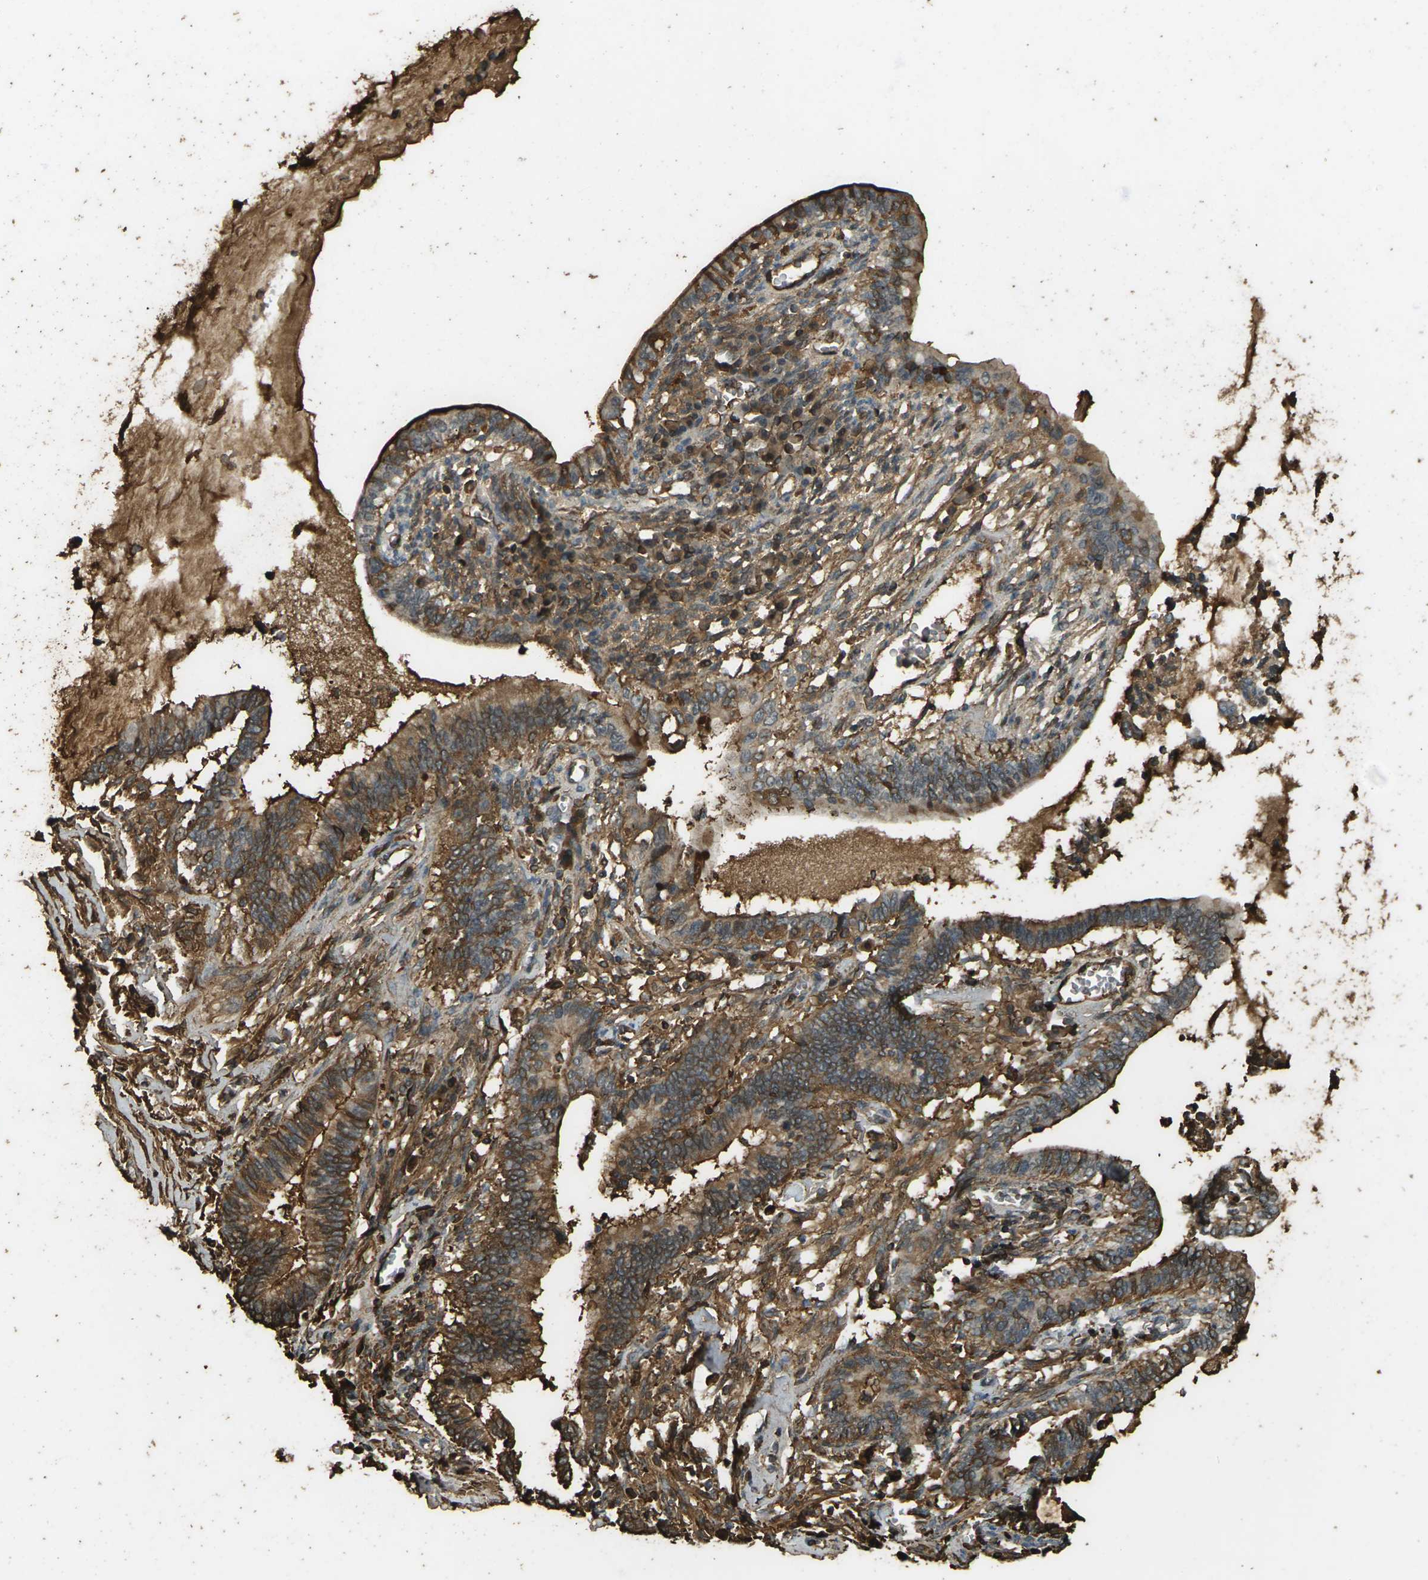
{"staining": {"intensity": "moderate", "quantity": ">75%", "location": "cytoplasmic/membranous"}, "tissue": "cervical cancer", "cell_type": "Tumor cells", "image_type": "cancer", "snomed": [{"axis": "morphology", "description": "Adenocarcinoma, NOS"}, {"axis": "topography", "description": "Cervix"}], "caption": "Protein expression analysis of human cervical adenocarcinoma reveals moderate cytoplasmic/membranous expression in about >75% of tumor cells.", "gene": "CYP1B1", "patient": {"sex": "female", "age": 44}}